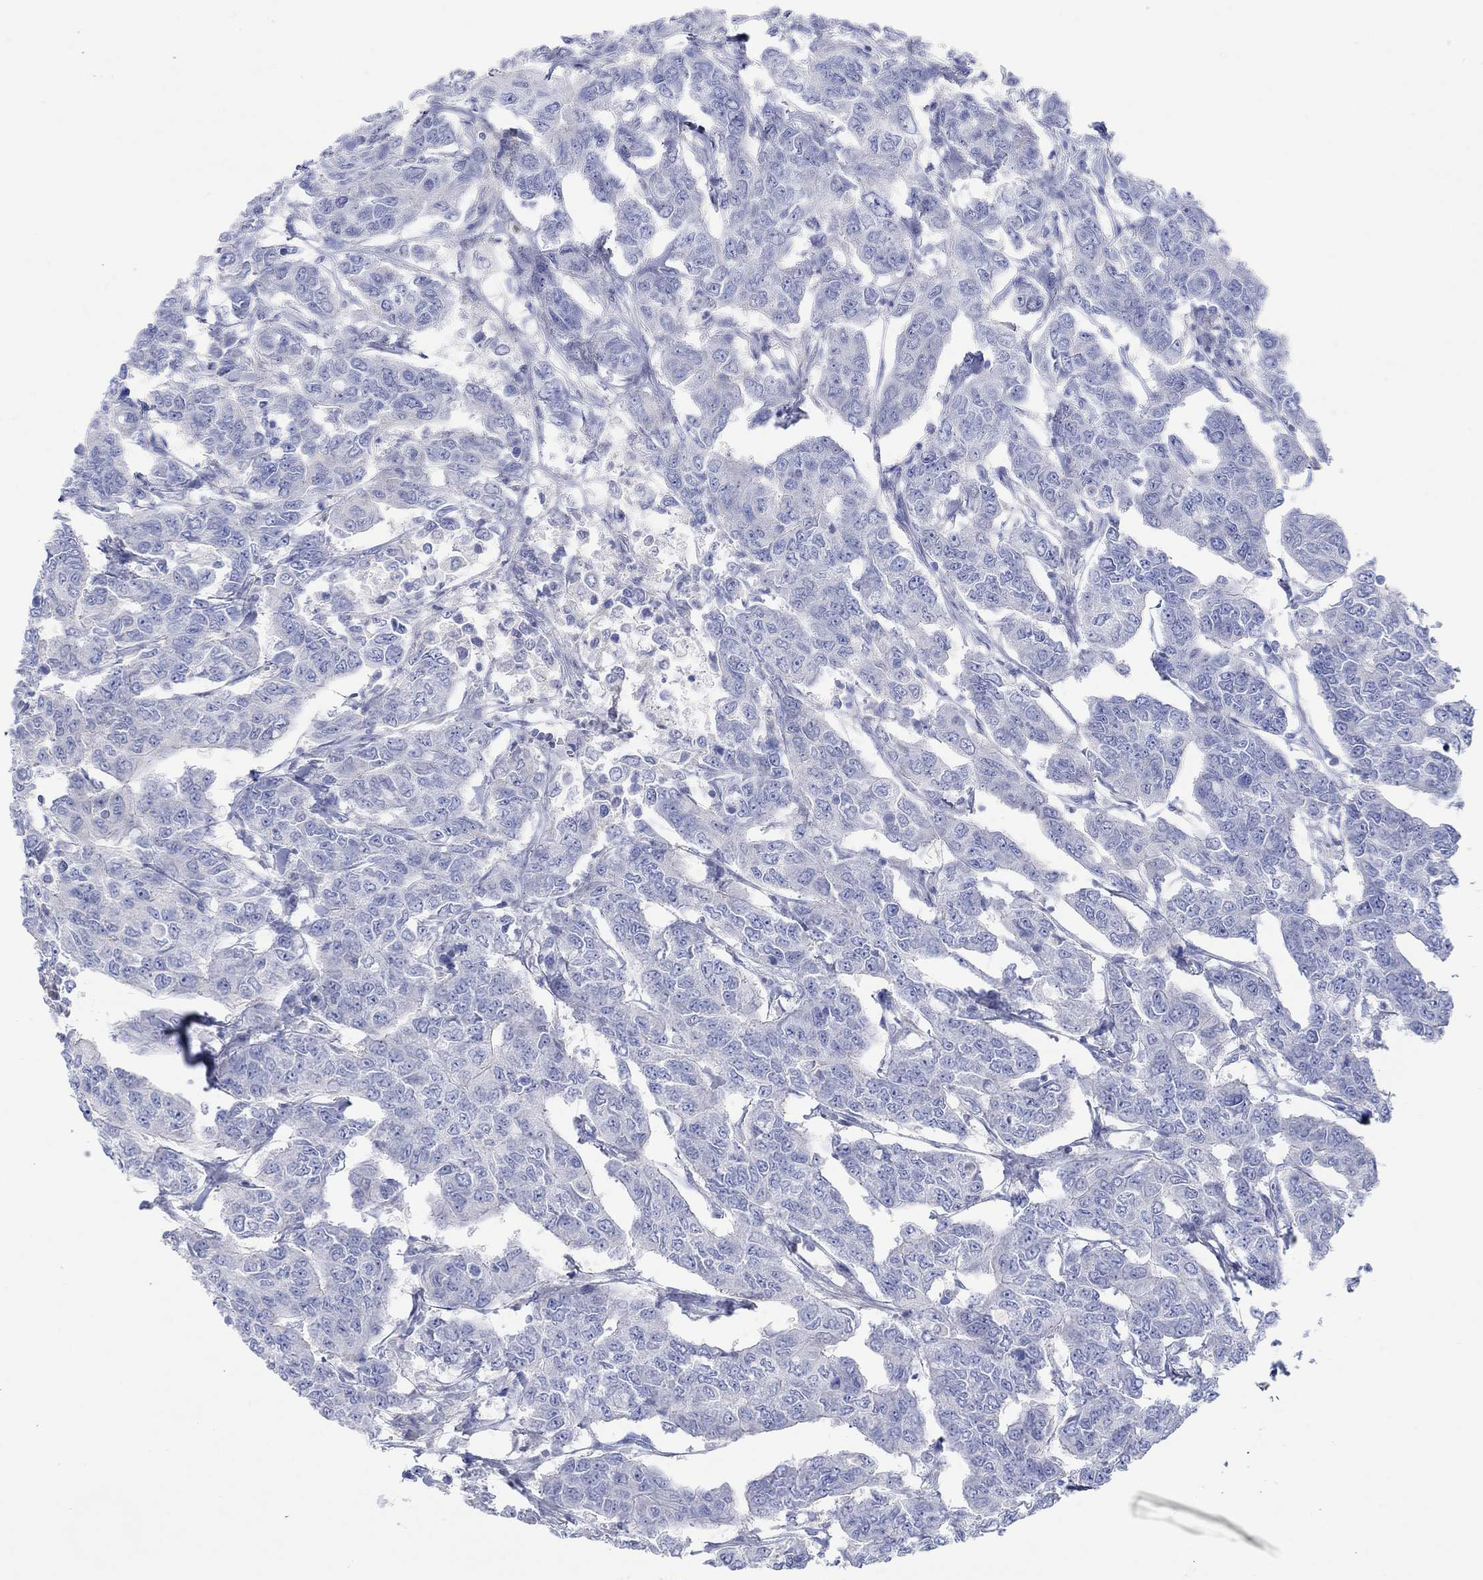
{"staining": {"intensity": "negative", "quantity": "none", "location": "none"}, "tissue": "breast cancer", "cell_type": "Tumor cells", "image_type": "cancer", "snomed": [{"axis": "morphology", "description": "Duct carcinoma"}, {"axis": "topography", "description": "Breast"}], "caption": "This is an immunohistochemistry (IHC) photomicrograph of human breast cancer (infiltrating ductal carcinoma). There is no expression in tumor cells.", "gene": "GCM1", "patient": {"sex": "female", "age": 88}}